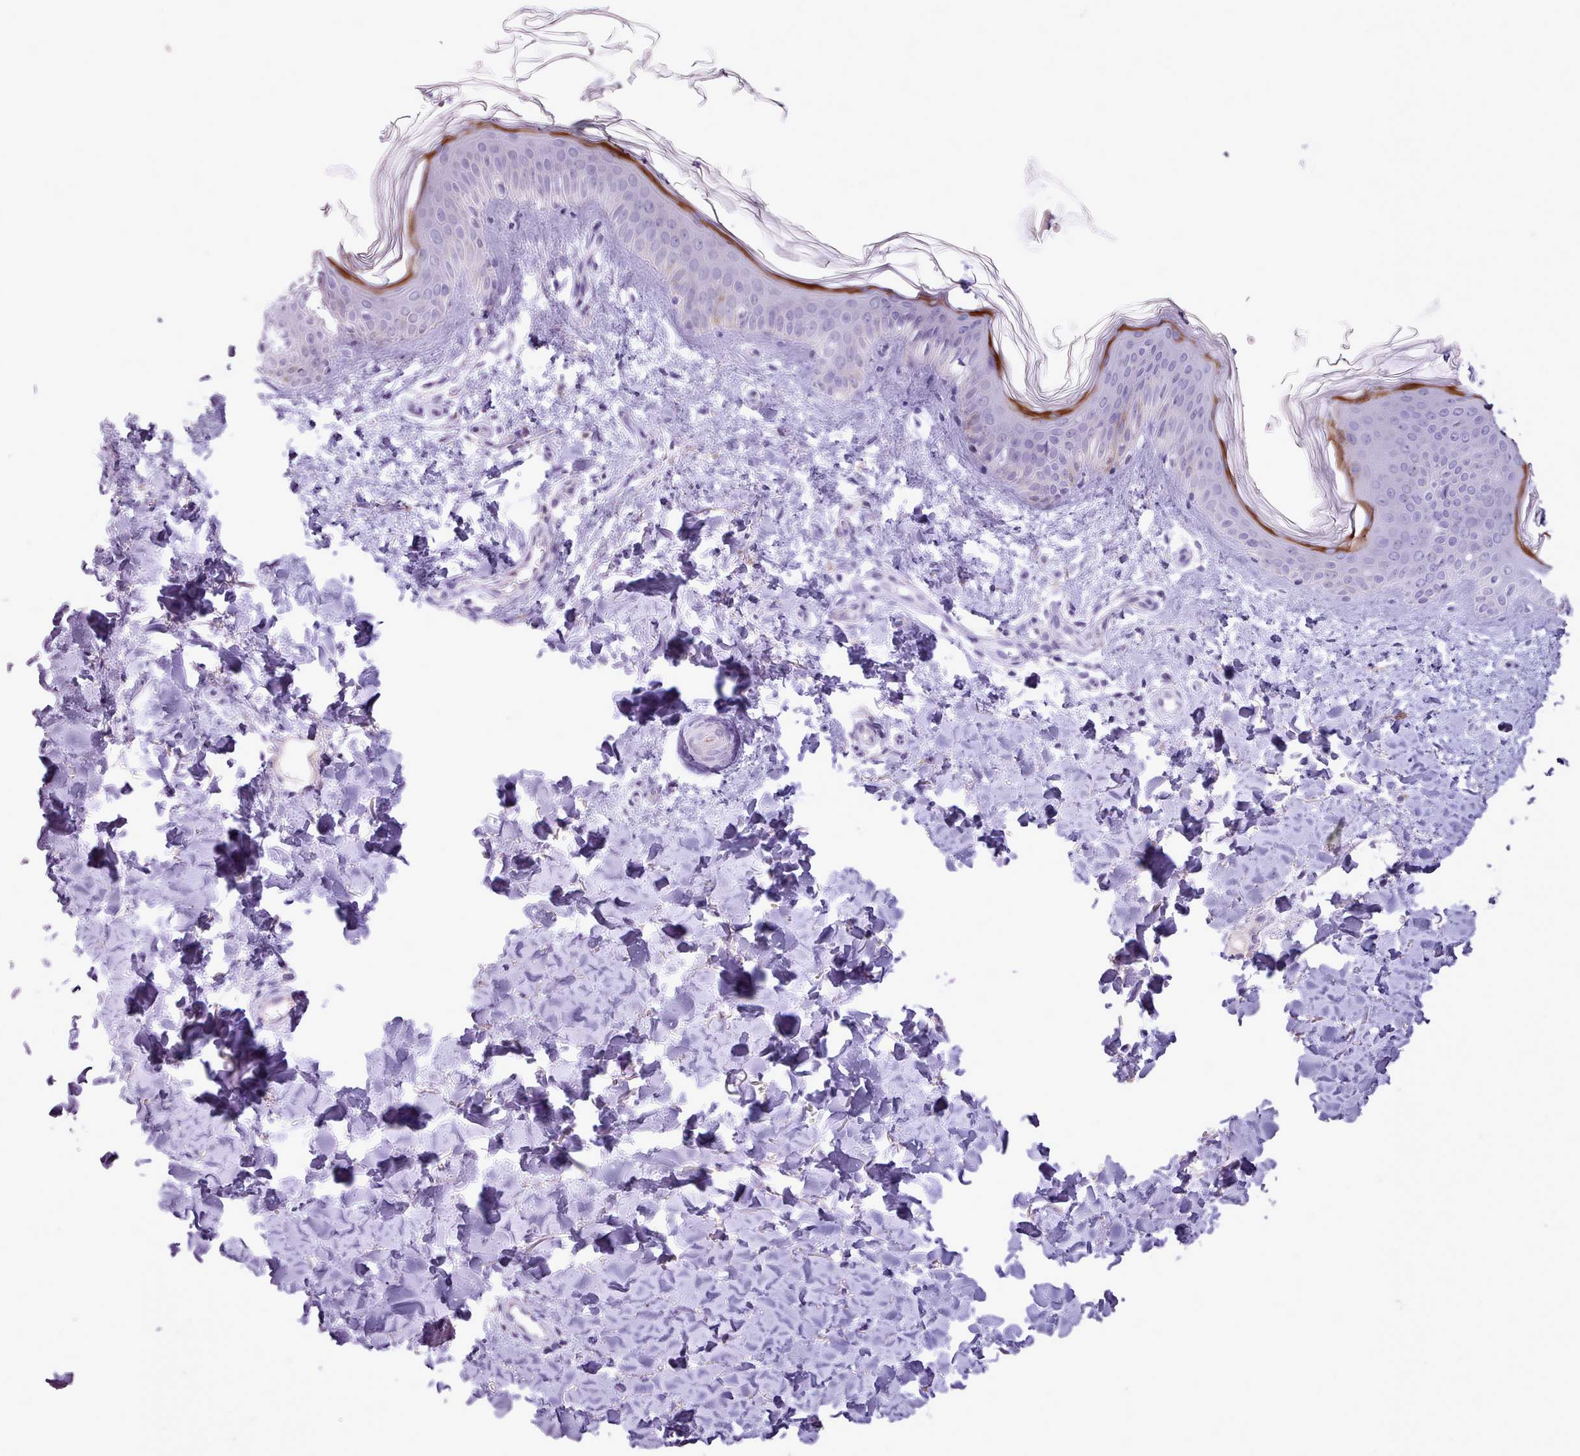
{"staining": {"intensity": "negative", "quantity": "none", "location": "none"}, "tissue": "skin", "cell_type": "Fibroblasts", "image_type": "normal", "snomed": [{"axis": "morphology", "description": "Normal tissue, NOS"}, {"axis": "topography", "description": "Skin"}], "caption": "The histopathology image displays no significant staining in fibroblasts of skin. (DAB (3,3'-diaminobenzidine) immunohistochemistry (IHC) with hematoxylin counter stain).", "gene": "ATRAID", "patient": {"sex": "female", "age": 41}}